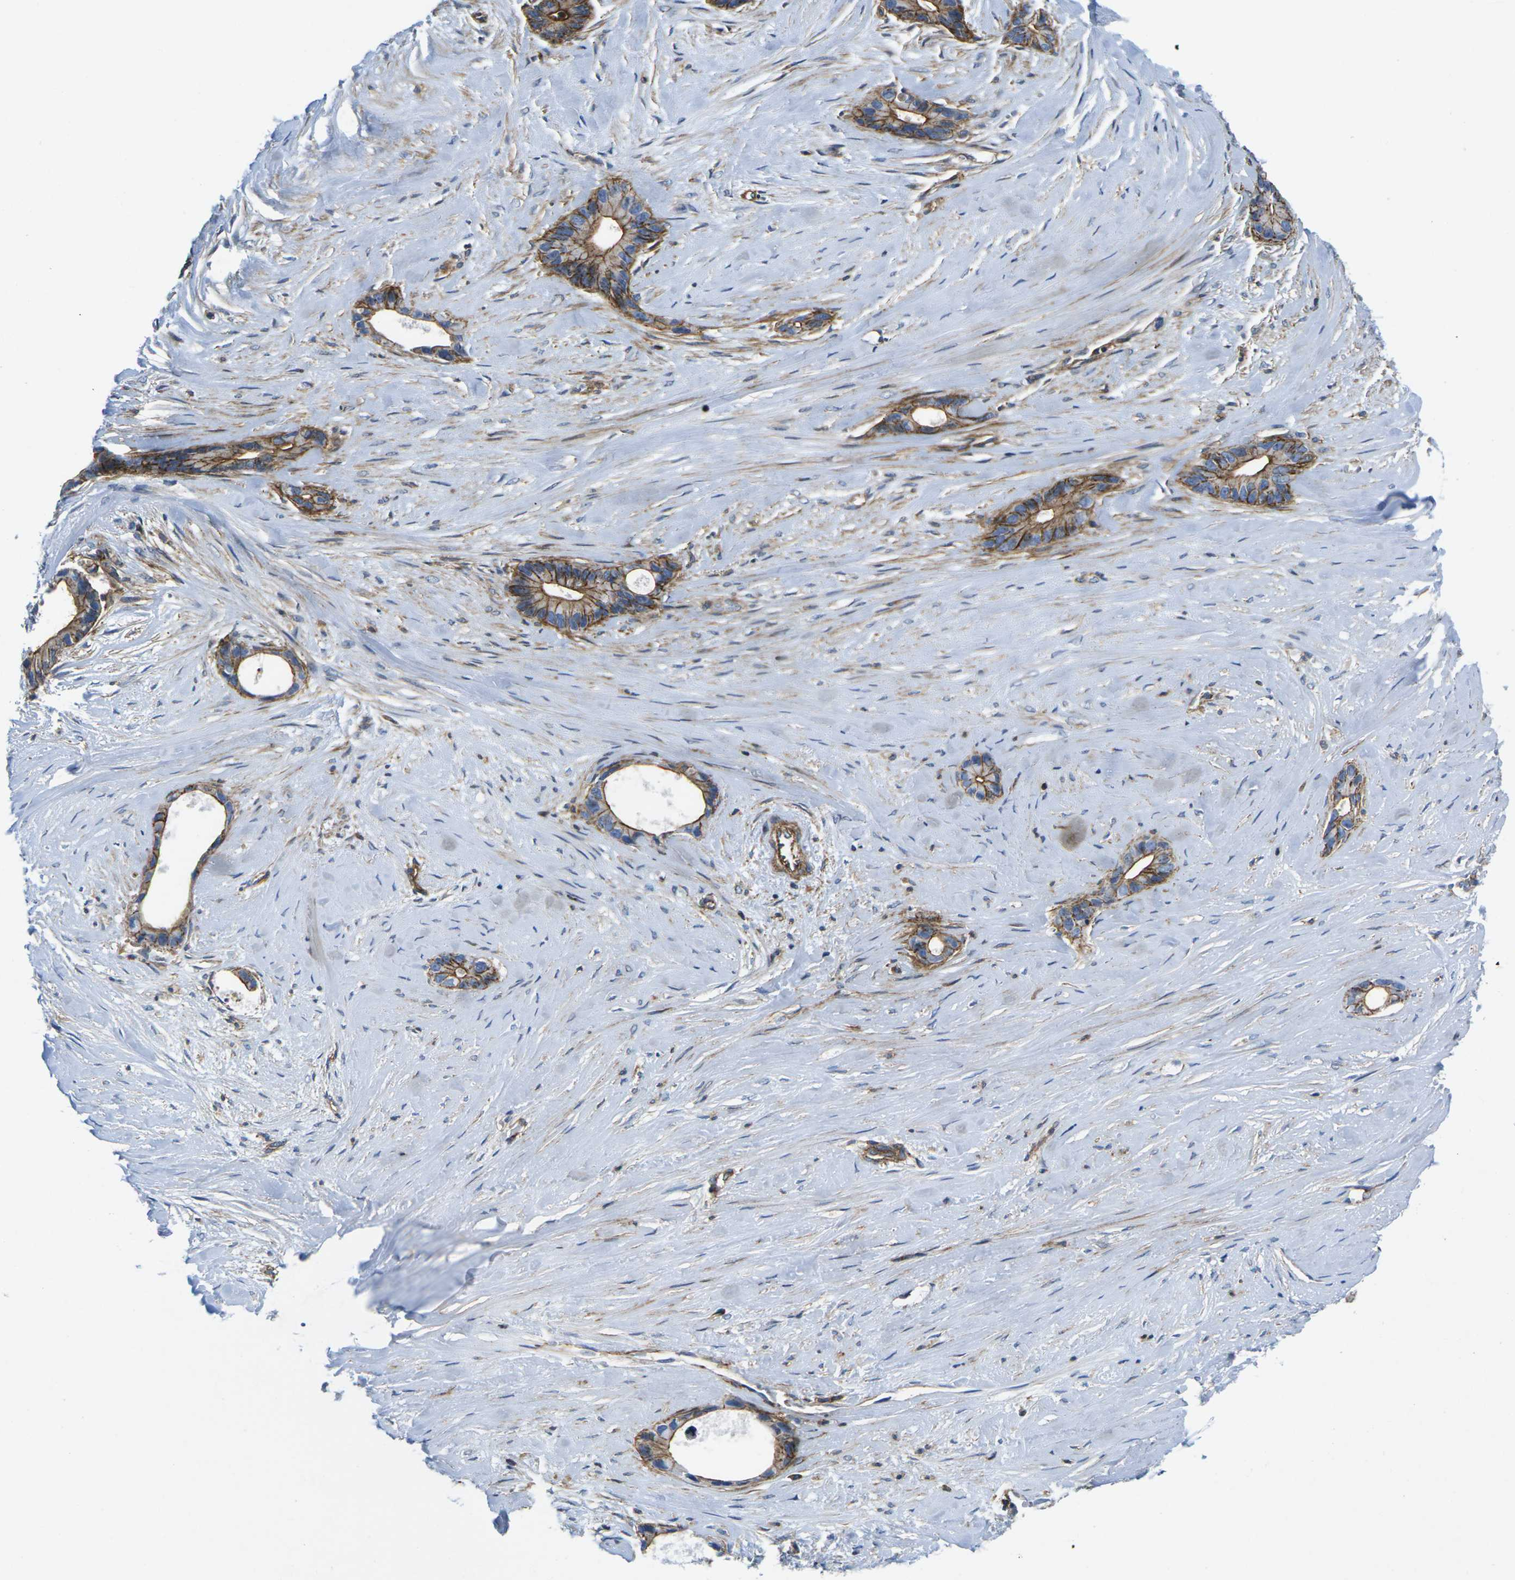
{"staining": {"intensity": "strong", "quantity": ">75%", "location": "cytoplasmic/membranous"}, "tissue": "liver cancer", "cell_type": "Tumor cells", "image_type": "cancer", "snomed": [{"axis": "morphology", "description": "Cholangiocarcinoma"}, {"axis": "topography", "description": "Liver"}], "caption": "Tumor cells exhibit high levels of strong cytoplasmic/membranous expression in about >75% of cells in human liver cancer (cholangiocarcinoma).", "gene": "IQGAP1", "patient": {"sex": "female", "age": 55}}